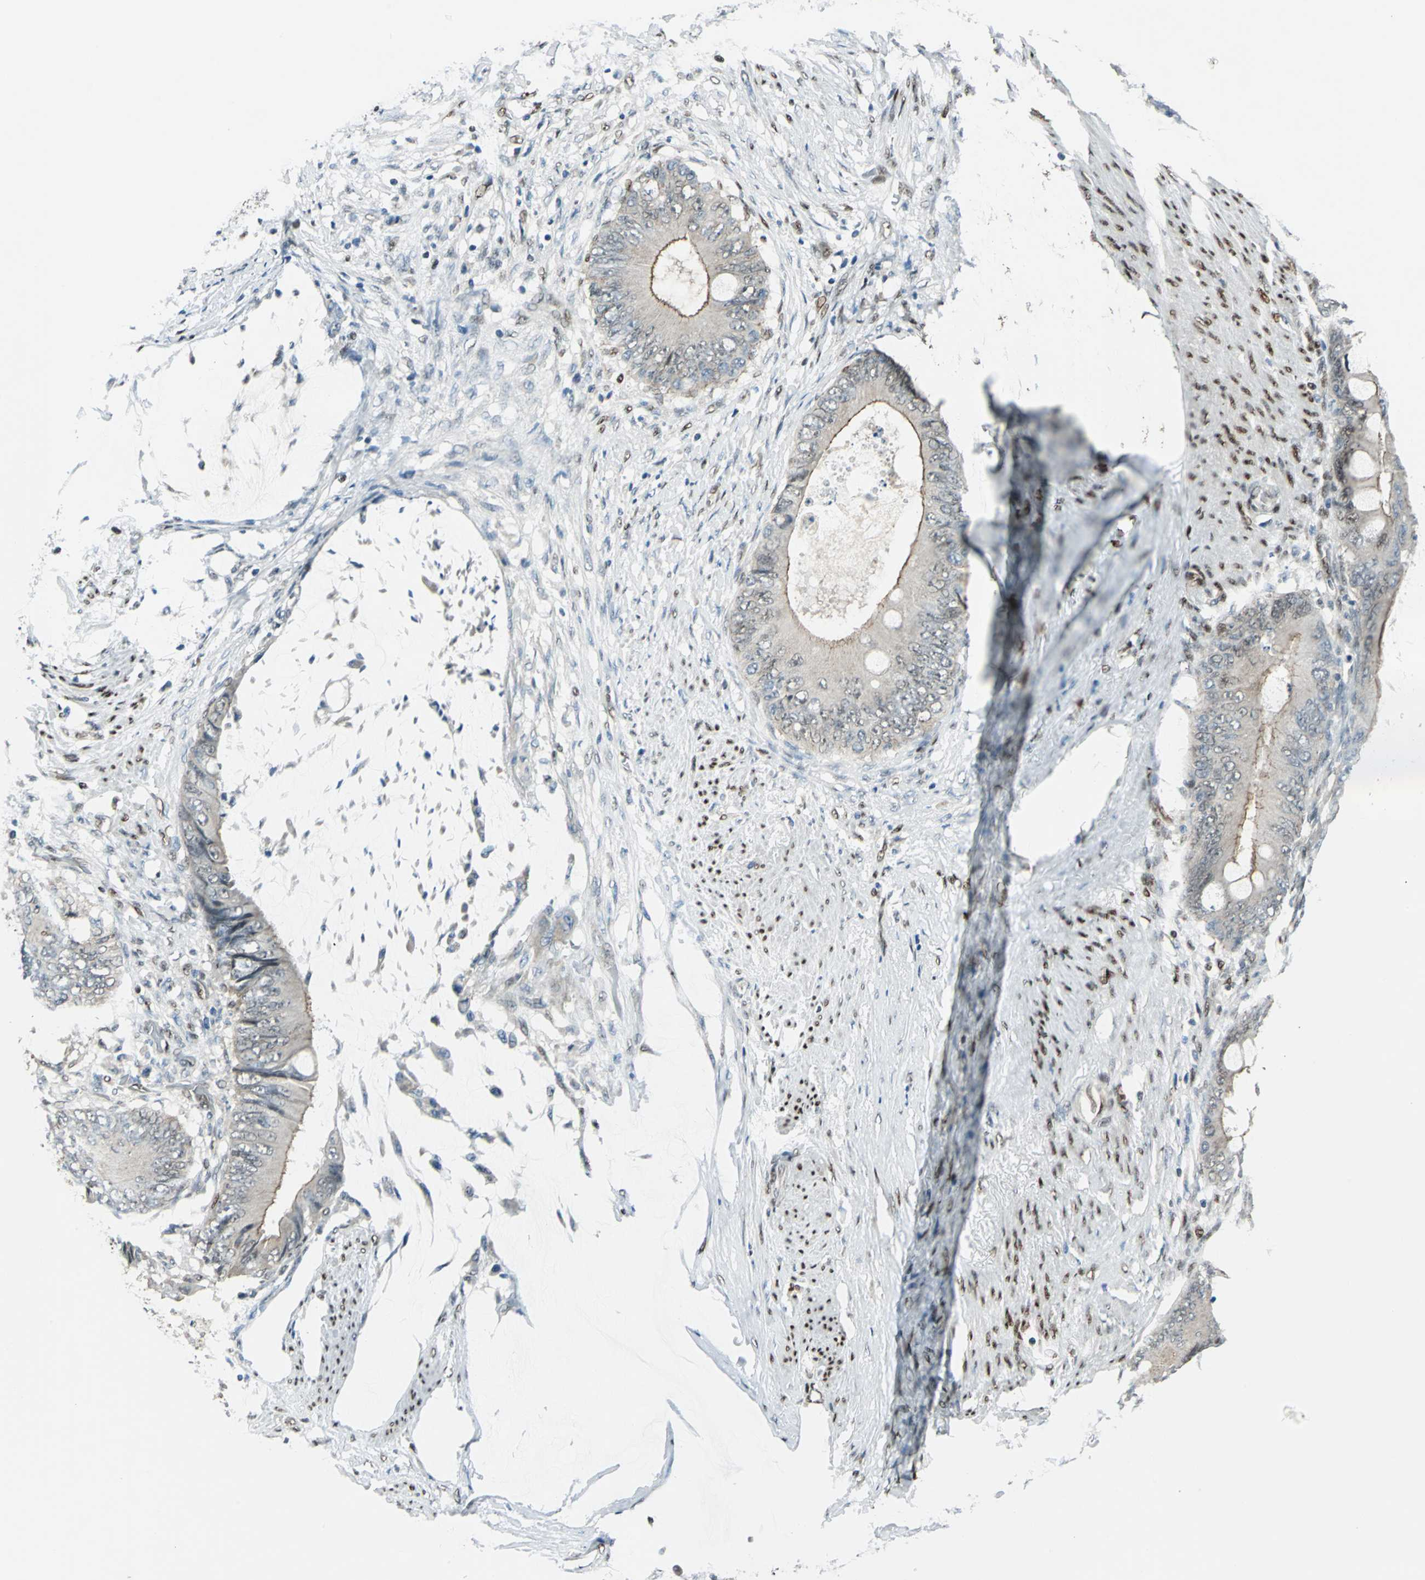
{"staining": {"intensity": "weak", "quantity": "25%-75%", "location": "cytoplasmic/membranous"}, "tissue": "colorectal cancer", "cell_type": "Tumor cells", "image_type": "cancer", "snomed": [{"axis": "morphology", "description": "Normal tissue, NOS"}, {"axis": "morphology", "description": "Adenocarcinoma, NOS"}, {"axis": "topography", "description": "Rectum"}, {"axis": "topography", "description": "Peripheral nerve tissue"}], "caption": "Human colorectal adenocarcinoma stained with a protein marker displays weak staining in tumor cells.", "gene": "NFIA", "patient": {"sex": "female", "age": 77}}